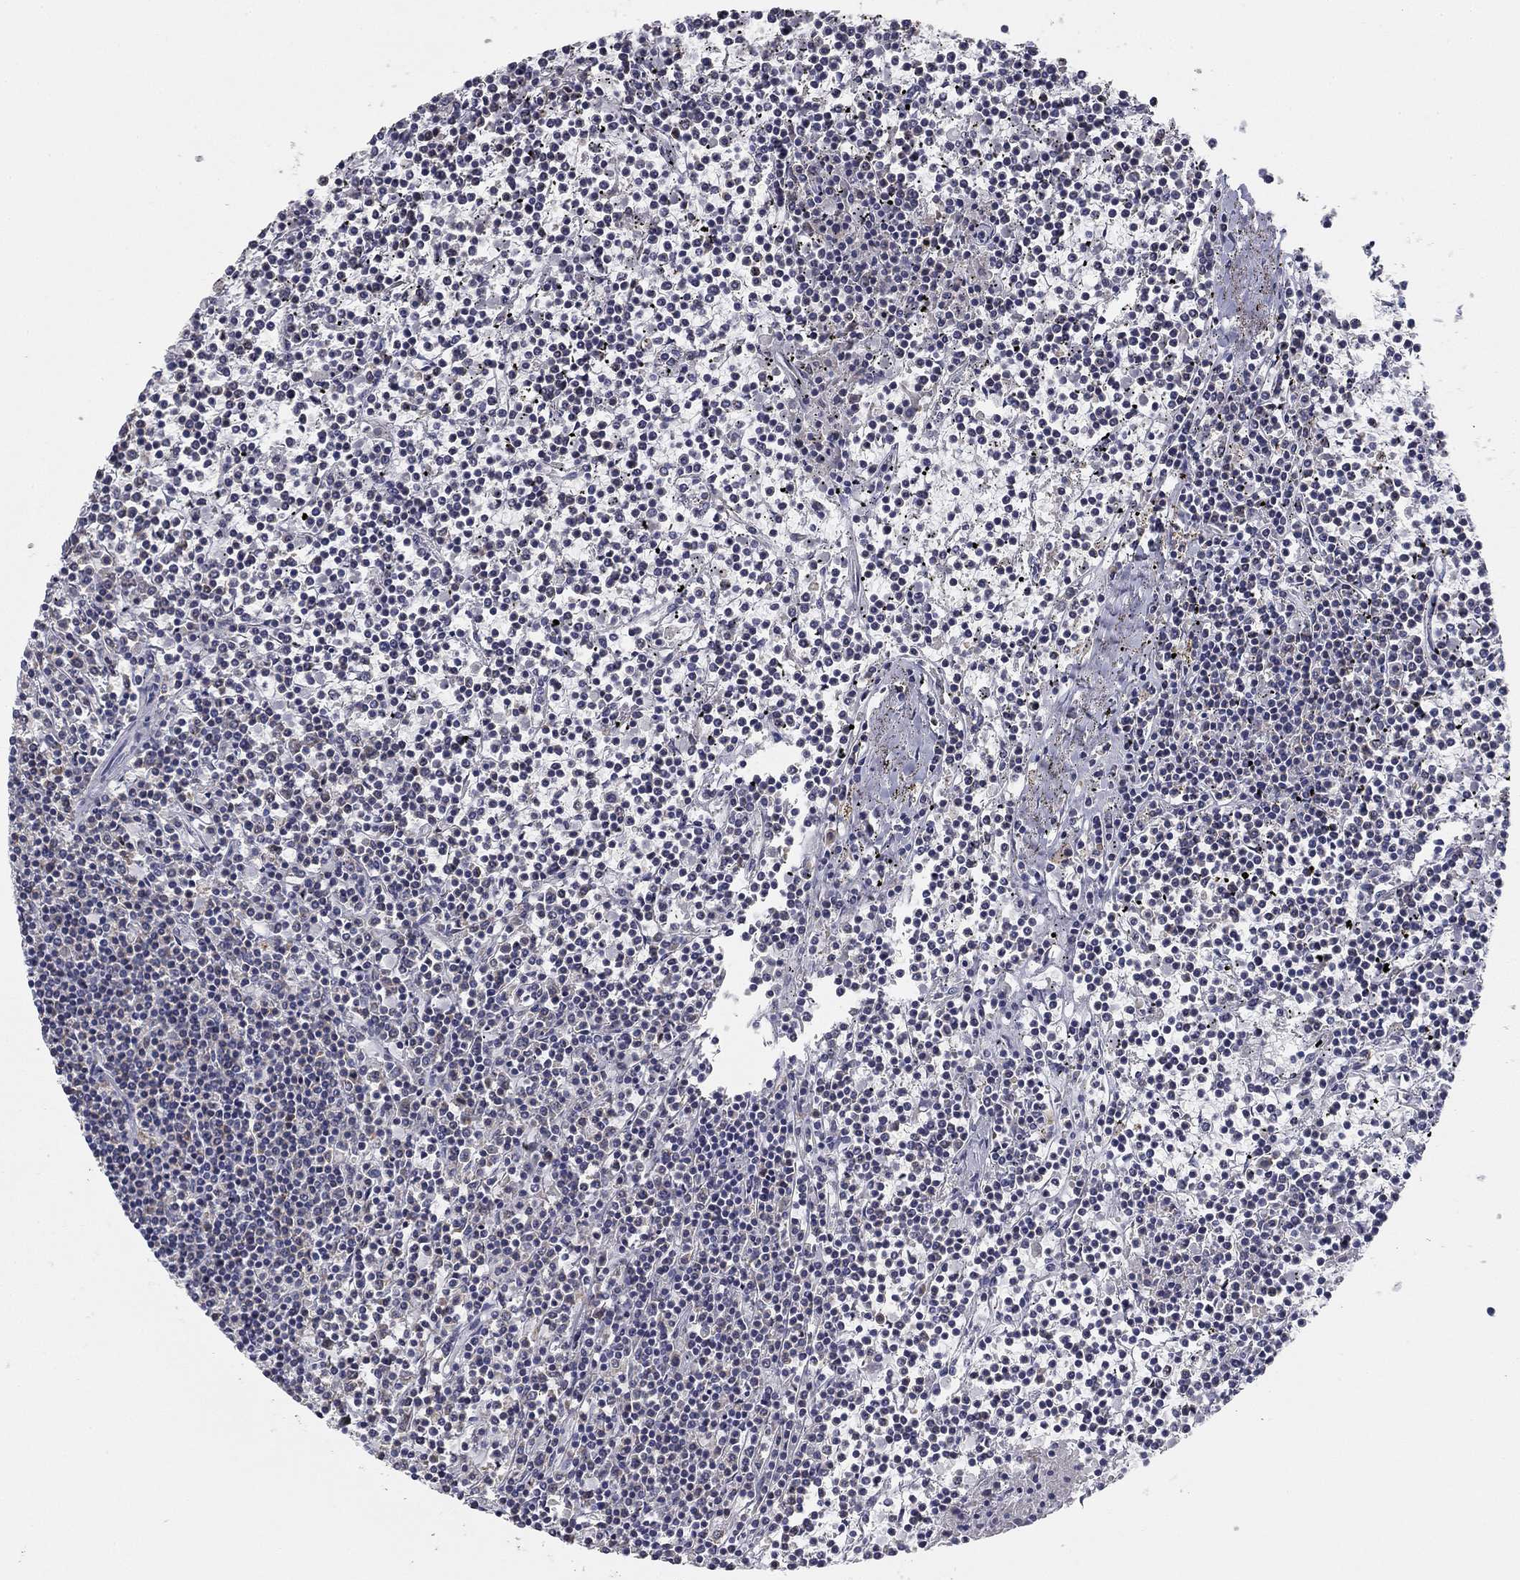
{"staining": {"intensity": "negative", "quantity": "none", "location": "none"}, "tissue": "lymphoma", "cell_type": "Tumor cells", "image_type": "cancer", "snomed": [{"axis": "morphology", "description": "Malignant lymphoma, non-Hodgkin's type, Low grade"}, {"axis": "topography", "description": "Spleen"}], "caption": "The micrograph shows no staining of tumor cells in malignant lymphoma, non-Hodgkin's type (low-grade). Brightfield microscopy of IHC stained with DAB (brown) and hematoxylin (blue), captured at high magnification.", "gene": "SLC2A9", "patient": {"sex": "female", "age": 19}}